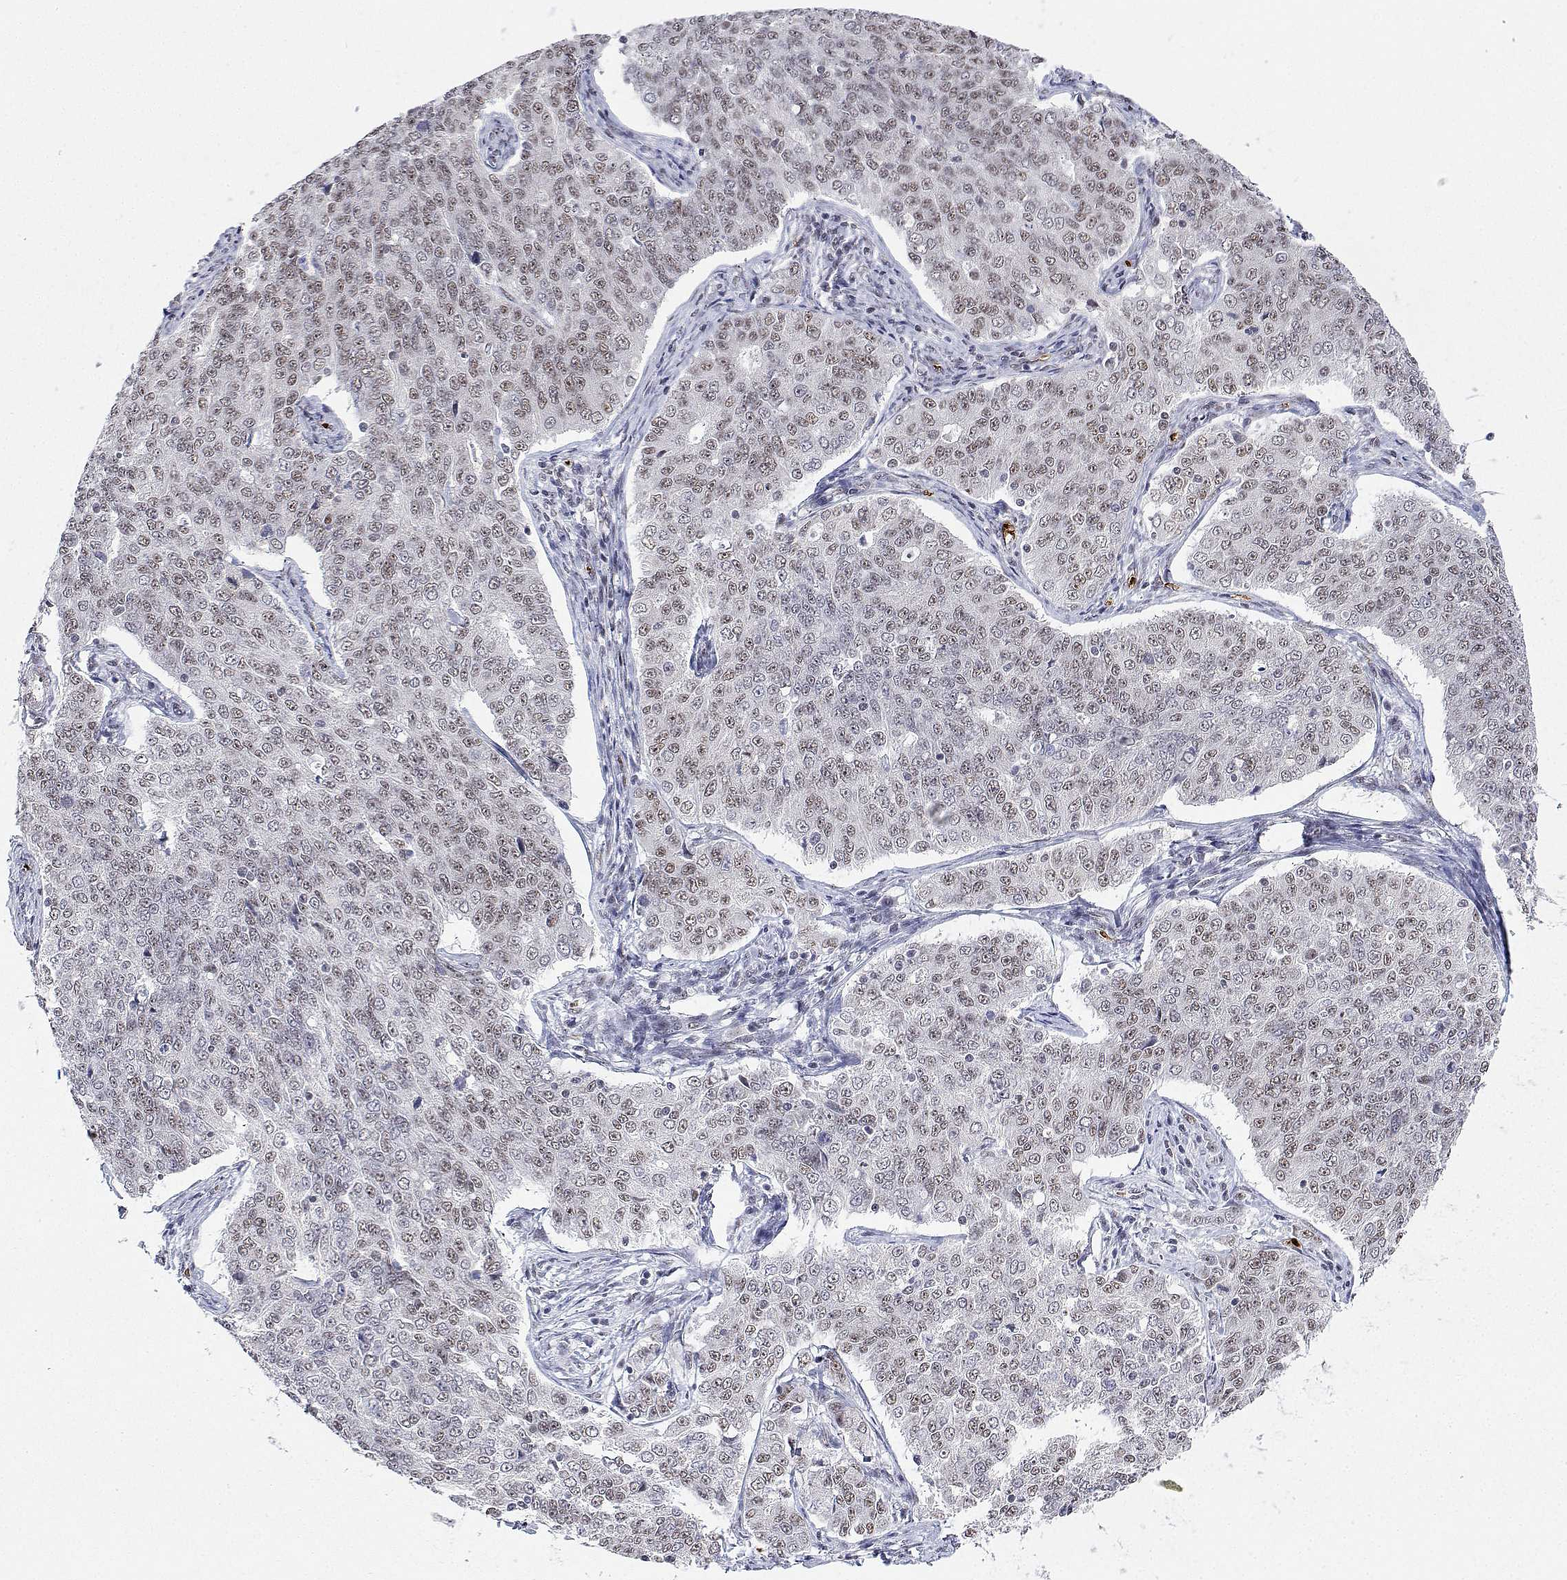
{"staining": {"intensity": "moderate", "quantity": ">75%", "location": "nuclear"}, "tissue": "endometrial cancer", "cell_type": "Tumor cells", "image_type": "cancer", "snomed": [{"axis": "morphology", "description": "Adenocarcinoma, NOS"}, {"axis": "topography", "description": "Endometrium"}], "caption": "Immunohistochemistry (DAB (3,3'-diaminobenzidine)) staining of human adenocarcinoma (endometrial) displays moderate nuclear protein positivity in approximately >75% of tumor cells.", "gene": "ADAR", "patient": {"sex": "female", "age": 43}}